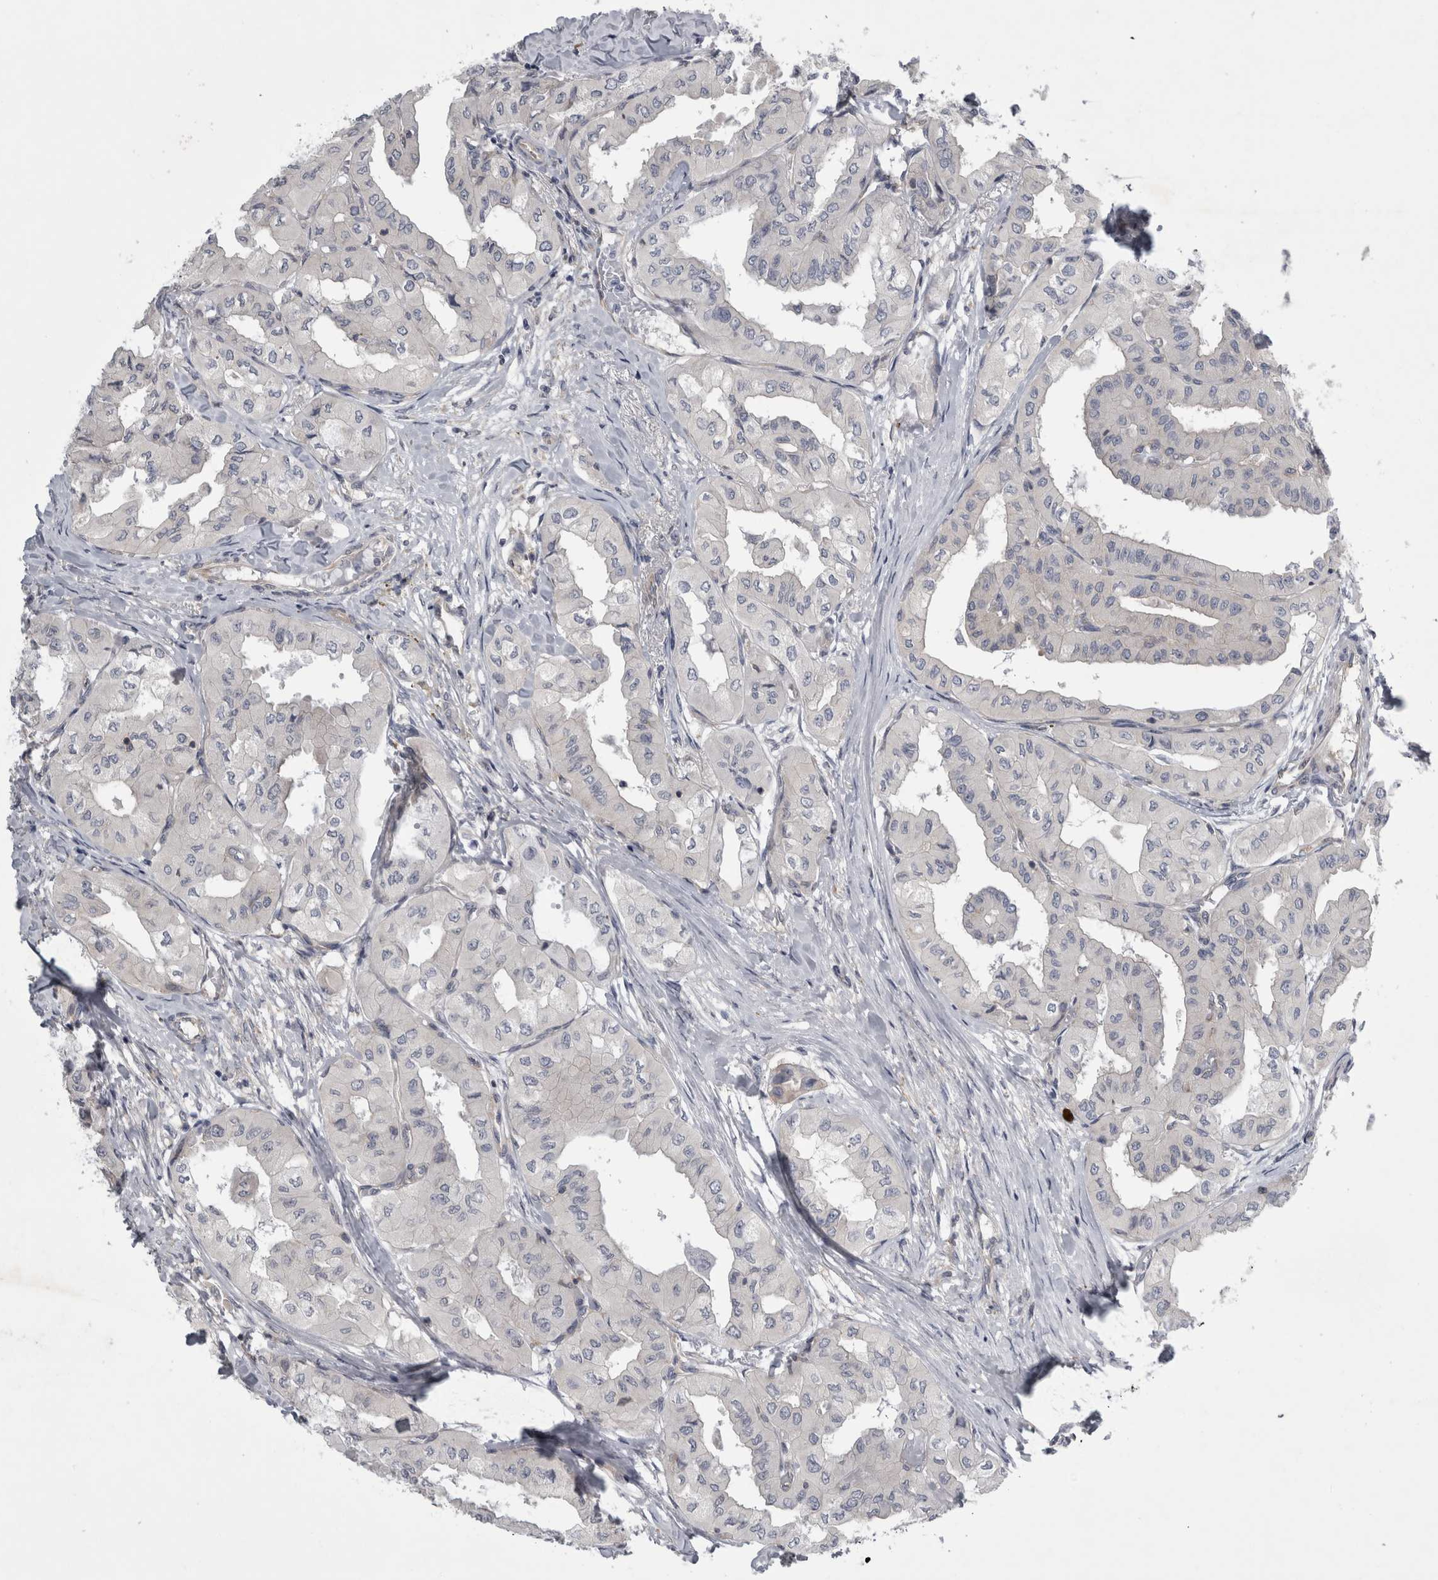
{"staining": {"intensity": "negative", "quantity": "none", "location": "none"}, "tissue": "thyroid cancer", "cell_type": "Tumor cells", "image_type": "cancer", "snomed": [{"axis": "morphology", "description": "Papillary adenocarcinoma, NOS"}, {"axis": "topography", "description": "Thyroid gland"}], "caption": "Tumor cells are negative for protein expression in human papillary adenocarcinoma (thyroid). Nuclei are stained in blue.", "gene": "PRRC2C", "patient": {"sex": "female", "age": 59}}